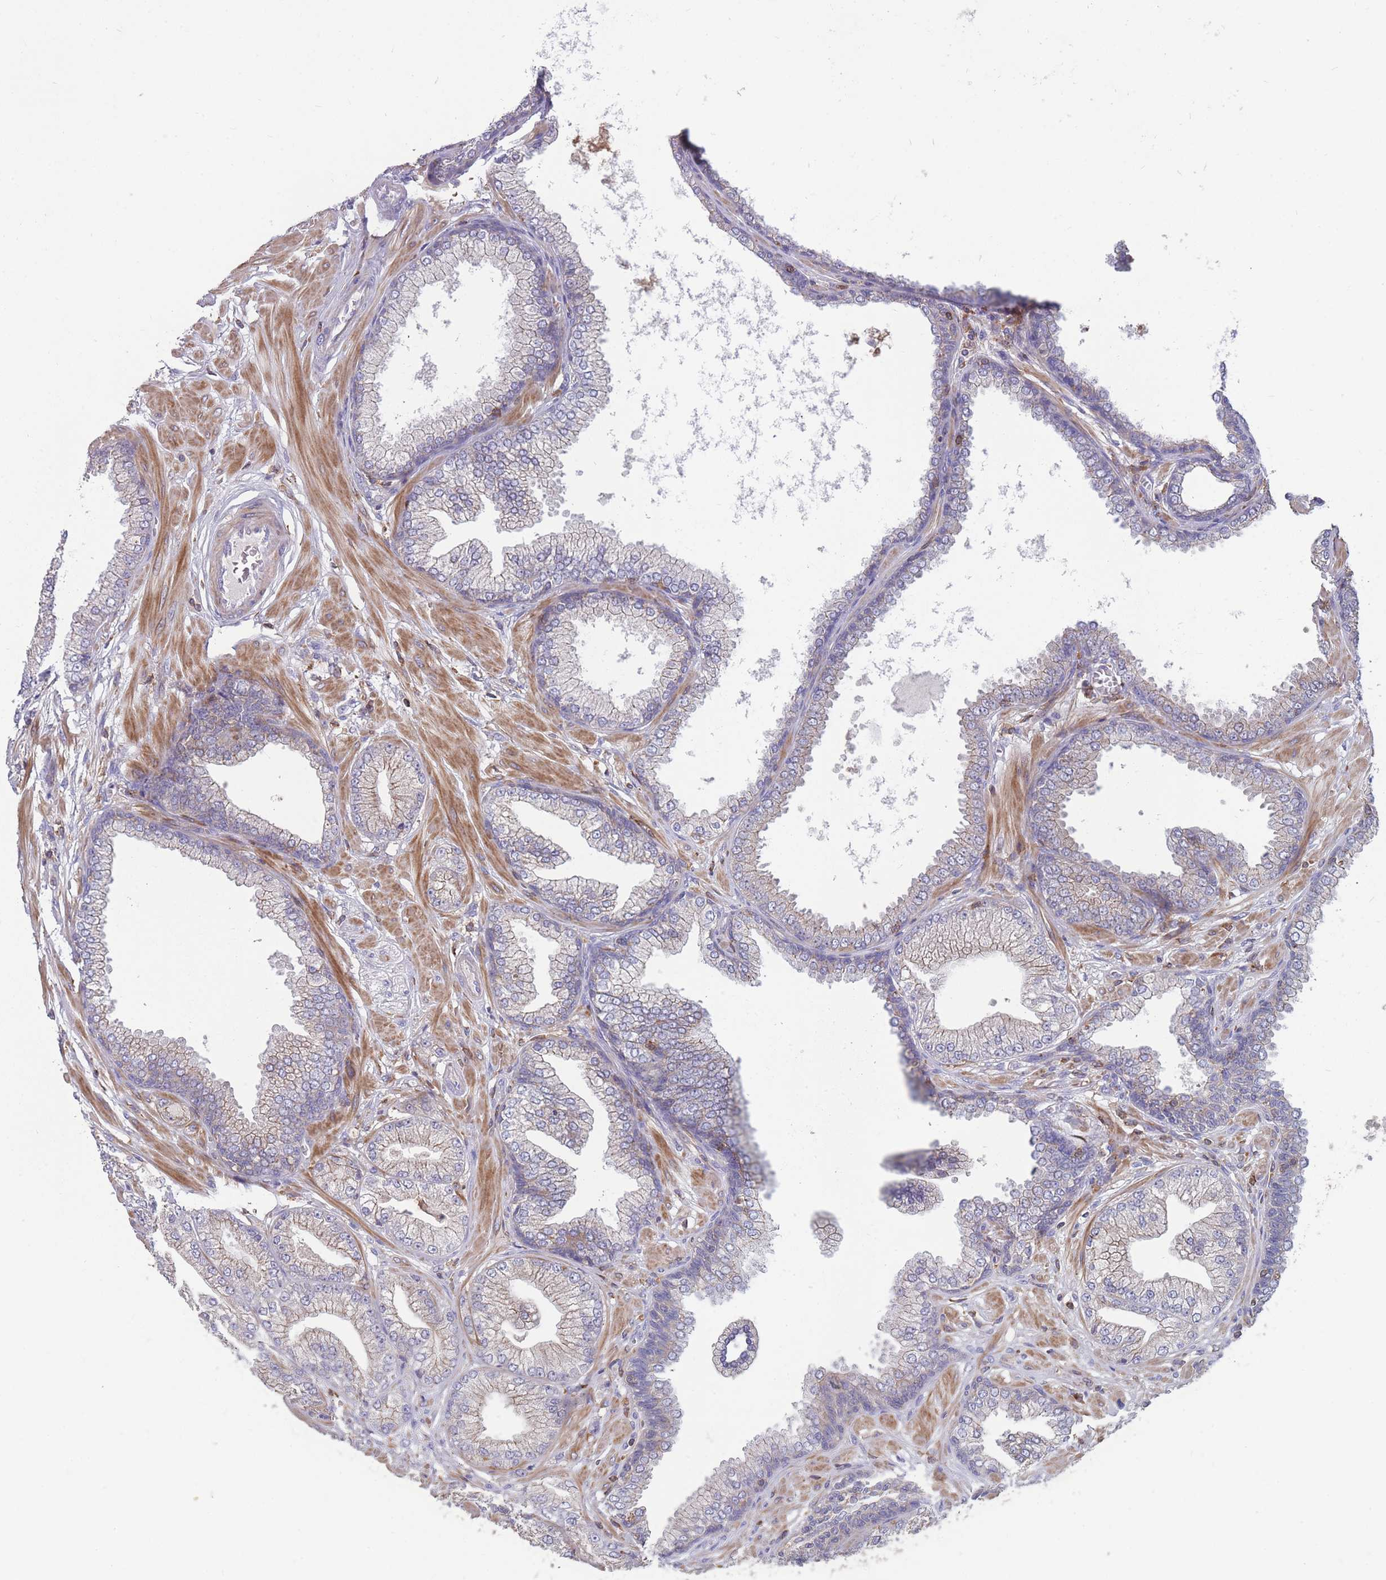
{"staining": {"intensity": "negative", "quantity": "none", "location": "none"}, "tissue": "prostate cancer", "cell_type": "Tumor cells", "image_type": "cancer", "snomed": [{"axis": "morphology", "description": "Adenocarcinoma, Low grade"}, {"axis": "topography", "description": "Prostate"}], "caption": "Image shows no significant protein expression in tumor cells of prostate adenocarcinoma (low-grade). The staining is performed using DAB (3,3'-diaminobenzidine) brown chromogen with nuclei counter-stained in using hematoxylin.", "gene": "CD33", "patient": {"sex": "male", "age": 55}}